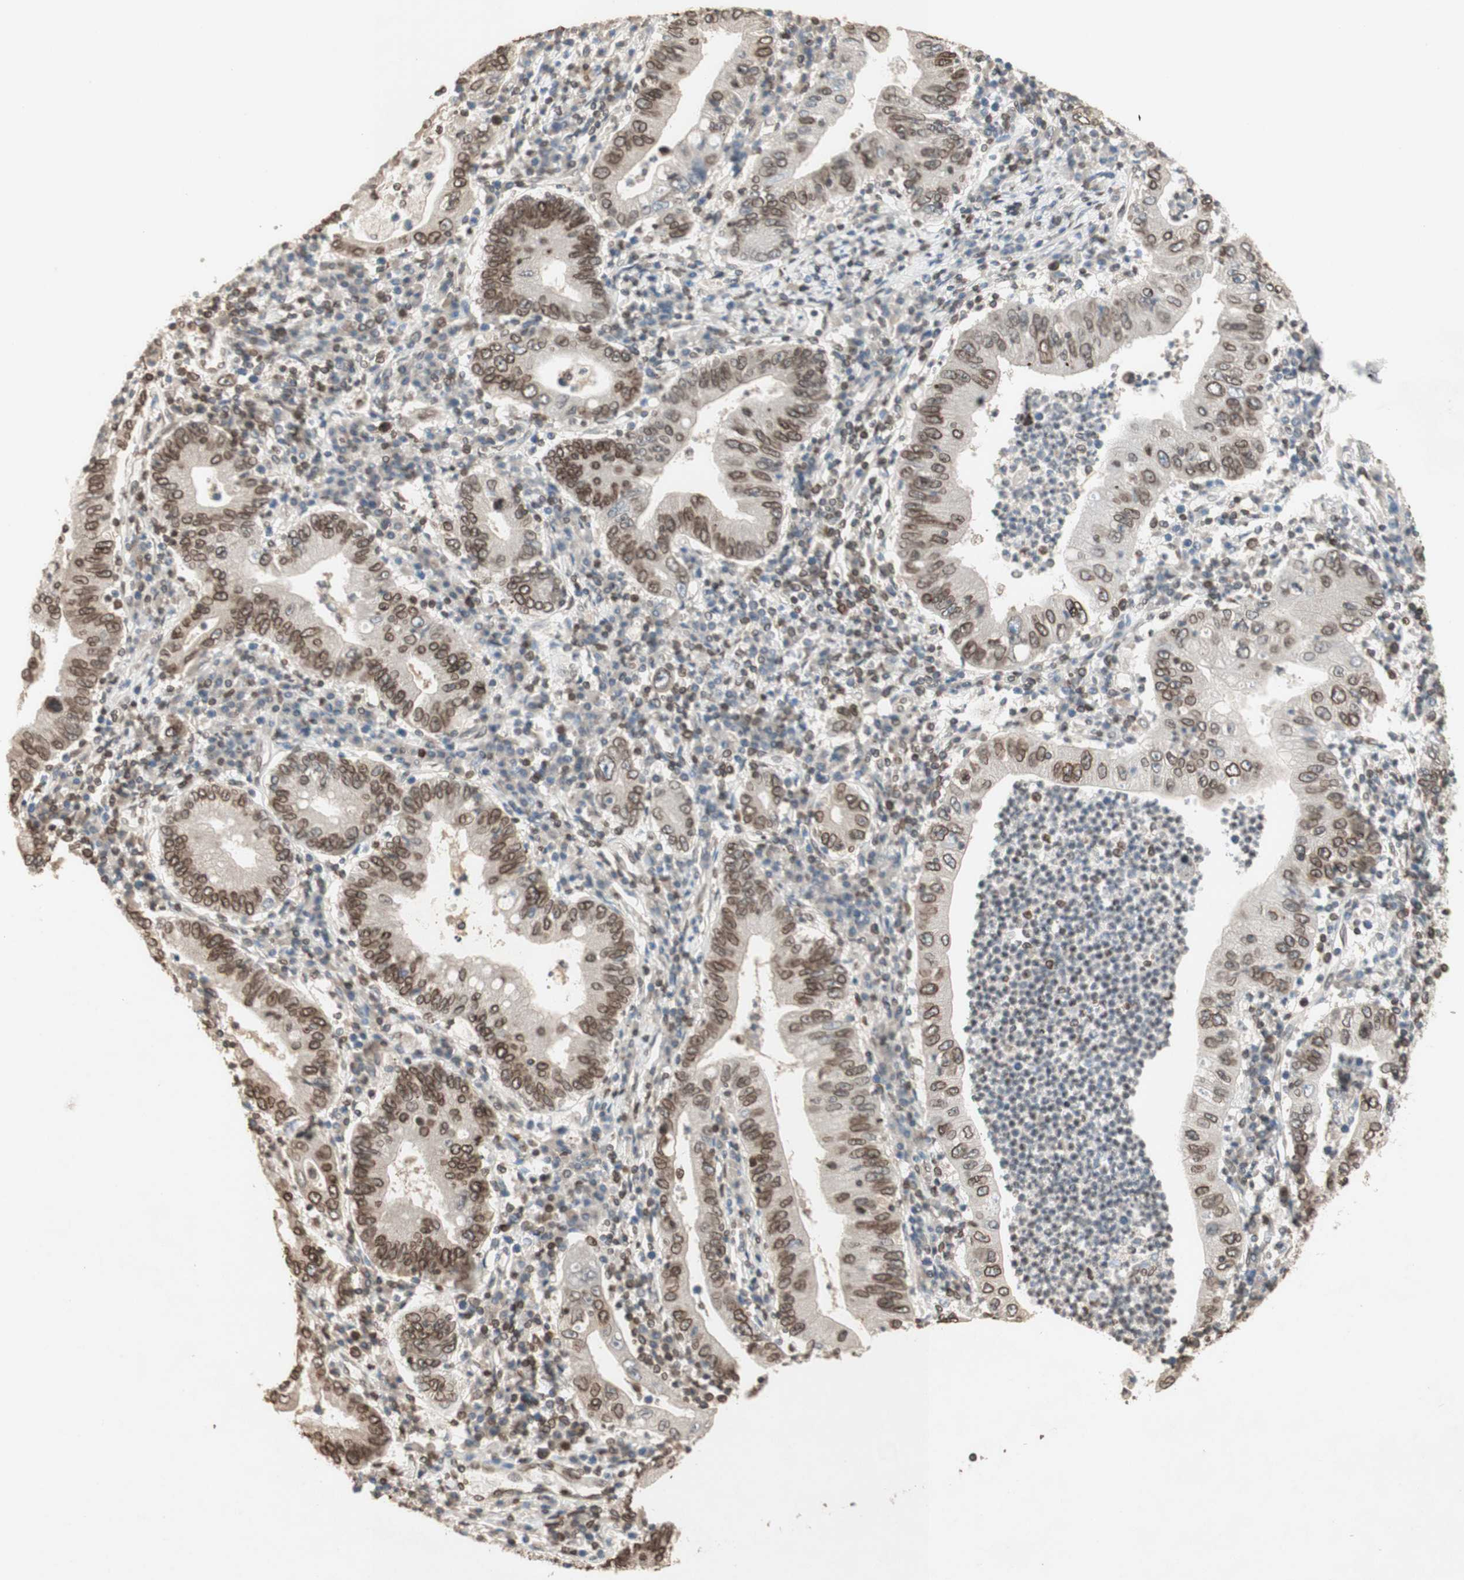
{"staining": {"intensity": "moderate", "quantity": ">75%", "location": "cytoplasmic/membranous,nuclear"}, "tissue": "stomach cancer", "cell_type": "Tumor cells", "image_type": "cancer", "snomed": [{"axis": "morphology", "description": "Normal tissue, NOS"}, {"axis": "morphology", "description": "Adenocarcinoma, NOS"}, {"axis": "topography", "description": "Esophagus"}, {"axis": "topography", "description": "Stomach, upper"}, {"axis": "topography", "description": "Peripheral nerve tissue"}], "caption": "Moderate cytoplasmic/membranous and nuclear protein expression is seen in about >75% of tumor cells in stomach cancer.", "gene": "TMPO", "patient": {"sex": "male", "age": 62}}